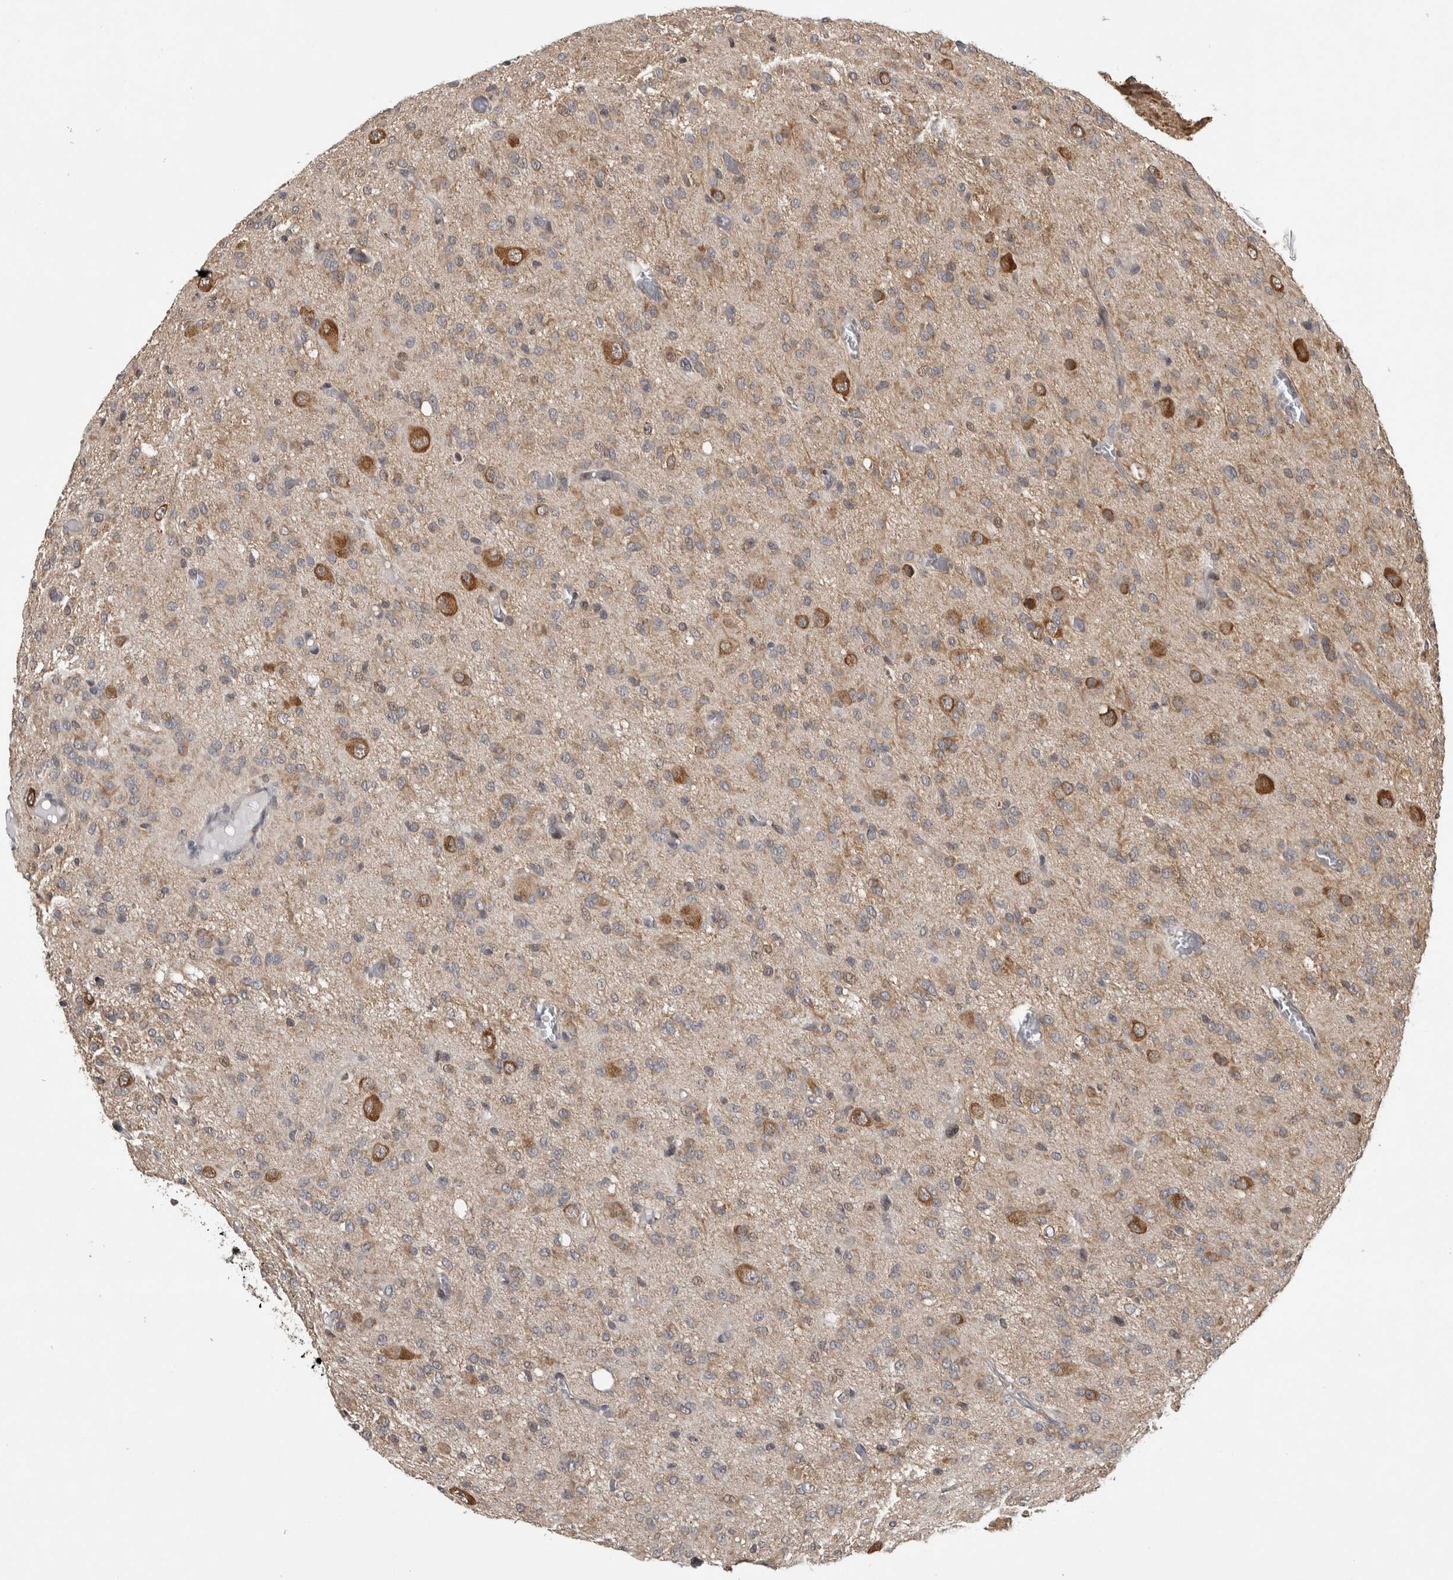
{"staining": {"intensity": "moderate", "quantity": "<25%", "location": "cytoplasmic/membranous"}, "tissue": "glioma", "cell_type": "Tumor cells", "image_type": "cancer", "snomed": [{"axis": "morphology", "description": "Glioma, malignant, High grade"}, {"axis": "topography", "description": "Brain"}], "caption": "Immunohistochemistry image of neoplastic tissue: high-grade glioma (malignant) stained using immunohistochemistry displays low levels of moderate protein expression localized specifically in the cytoplasmic/membranous of tumor cells, appearing as a cytoplasmic/membranous brown color.", "gene": "ATXN2", "patient": {"sex": "female", "age": 59}}